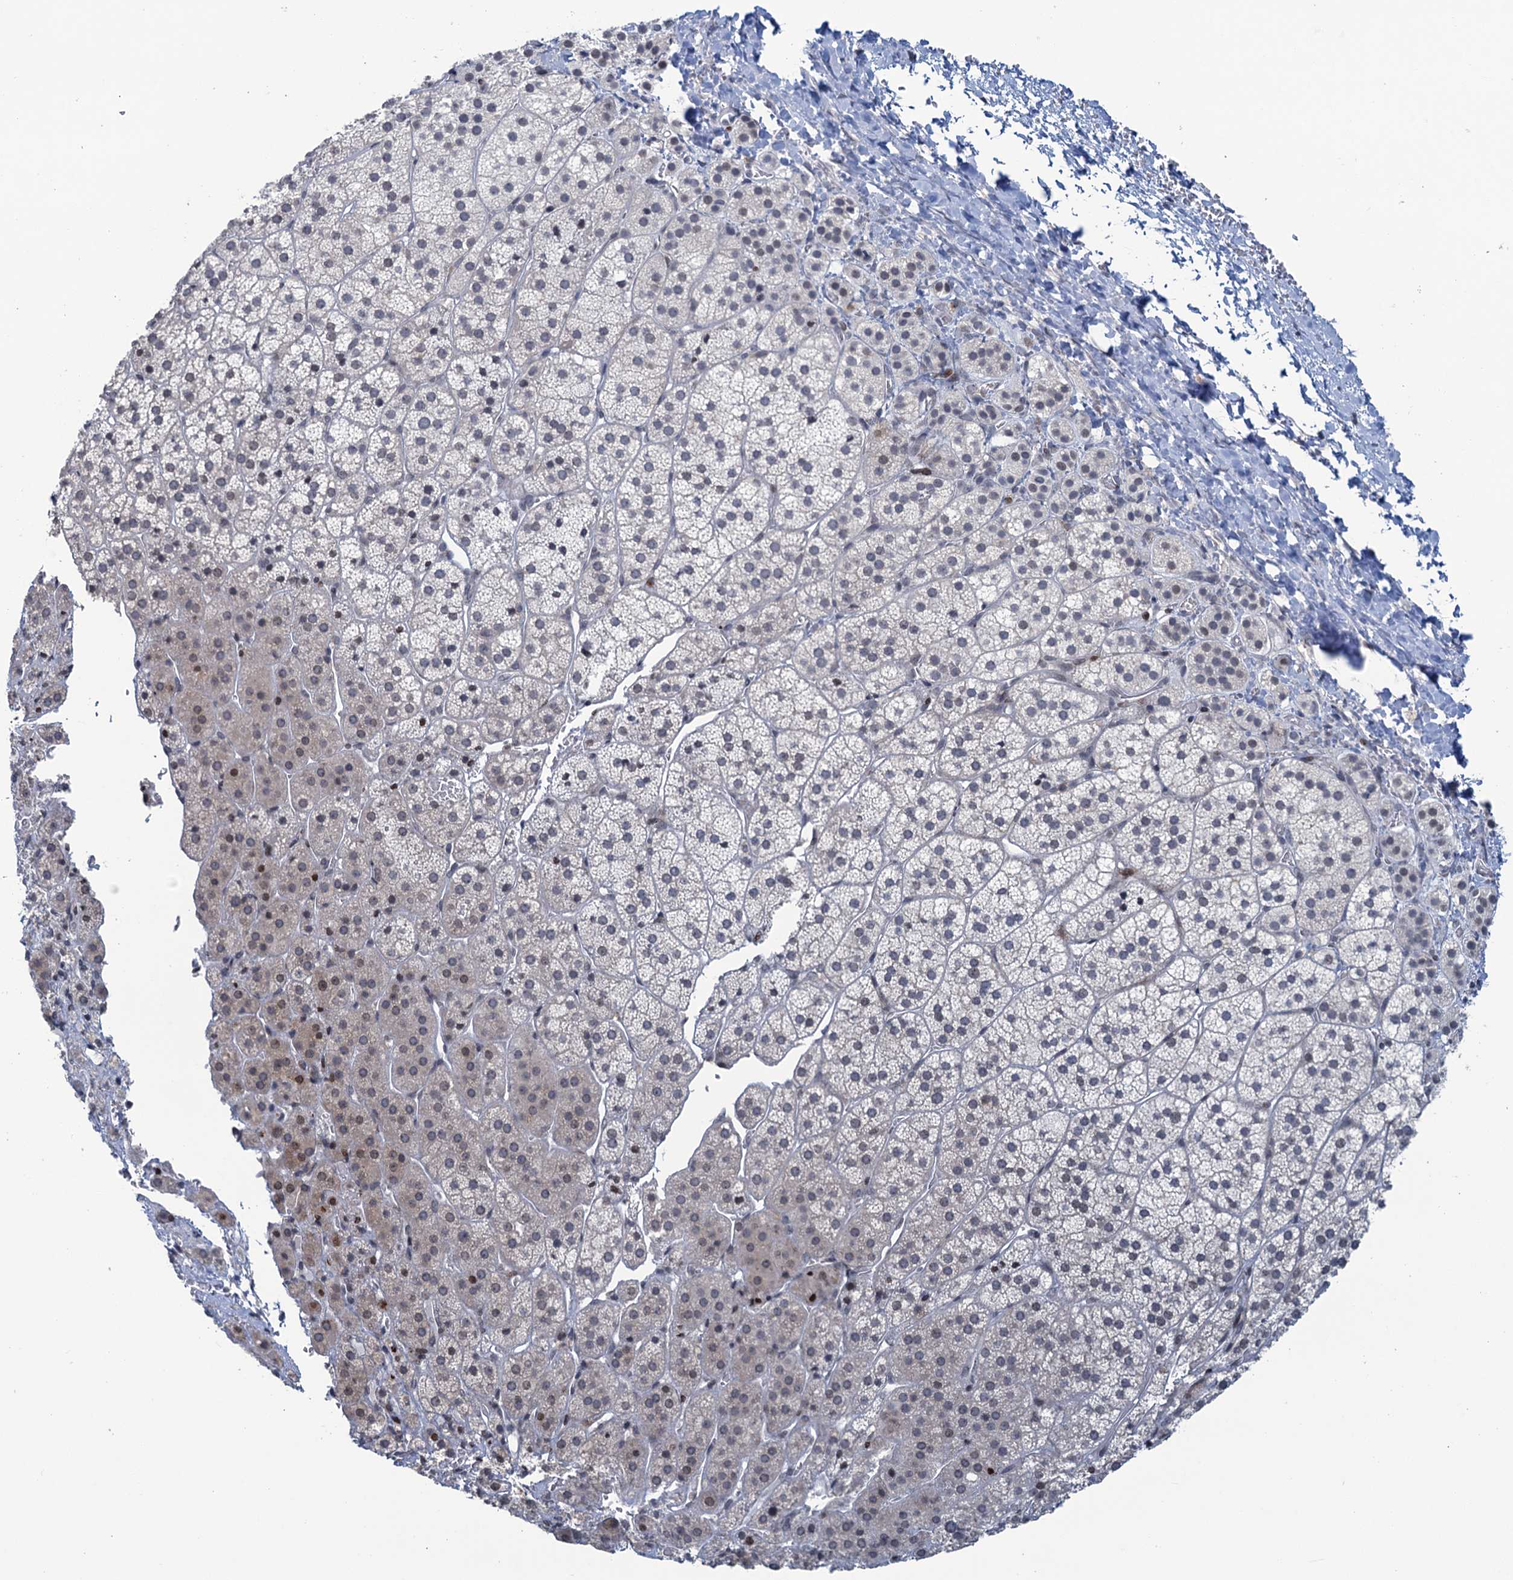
{"staining": {"intensity": "negative", "quantity": "none", "location": "none"}, "tissue": "adrenal gland", "cell_type": "Glandular cells", "image_type": "normal", "snomed": [{"axis": "morphology", "description": "Normal tissue, NOS"}, {"axis": "topography", "description": "Adrenal gland"}], "caption": "Immunohistochemistry of normal human adrenal gland demonstrates no staining in glandular cells.", "gene": "FYB1", "patient": {"sex": "female", "age": 44}}